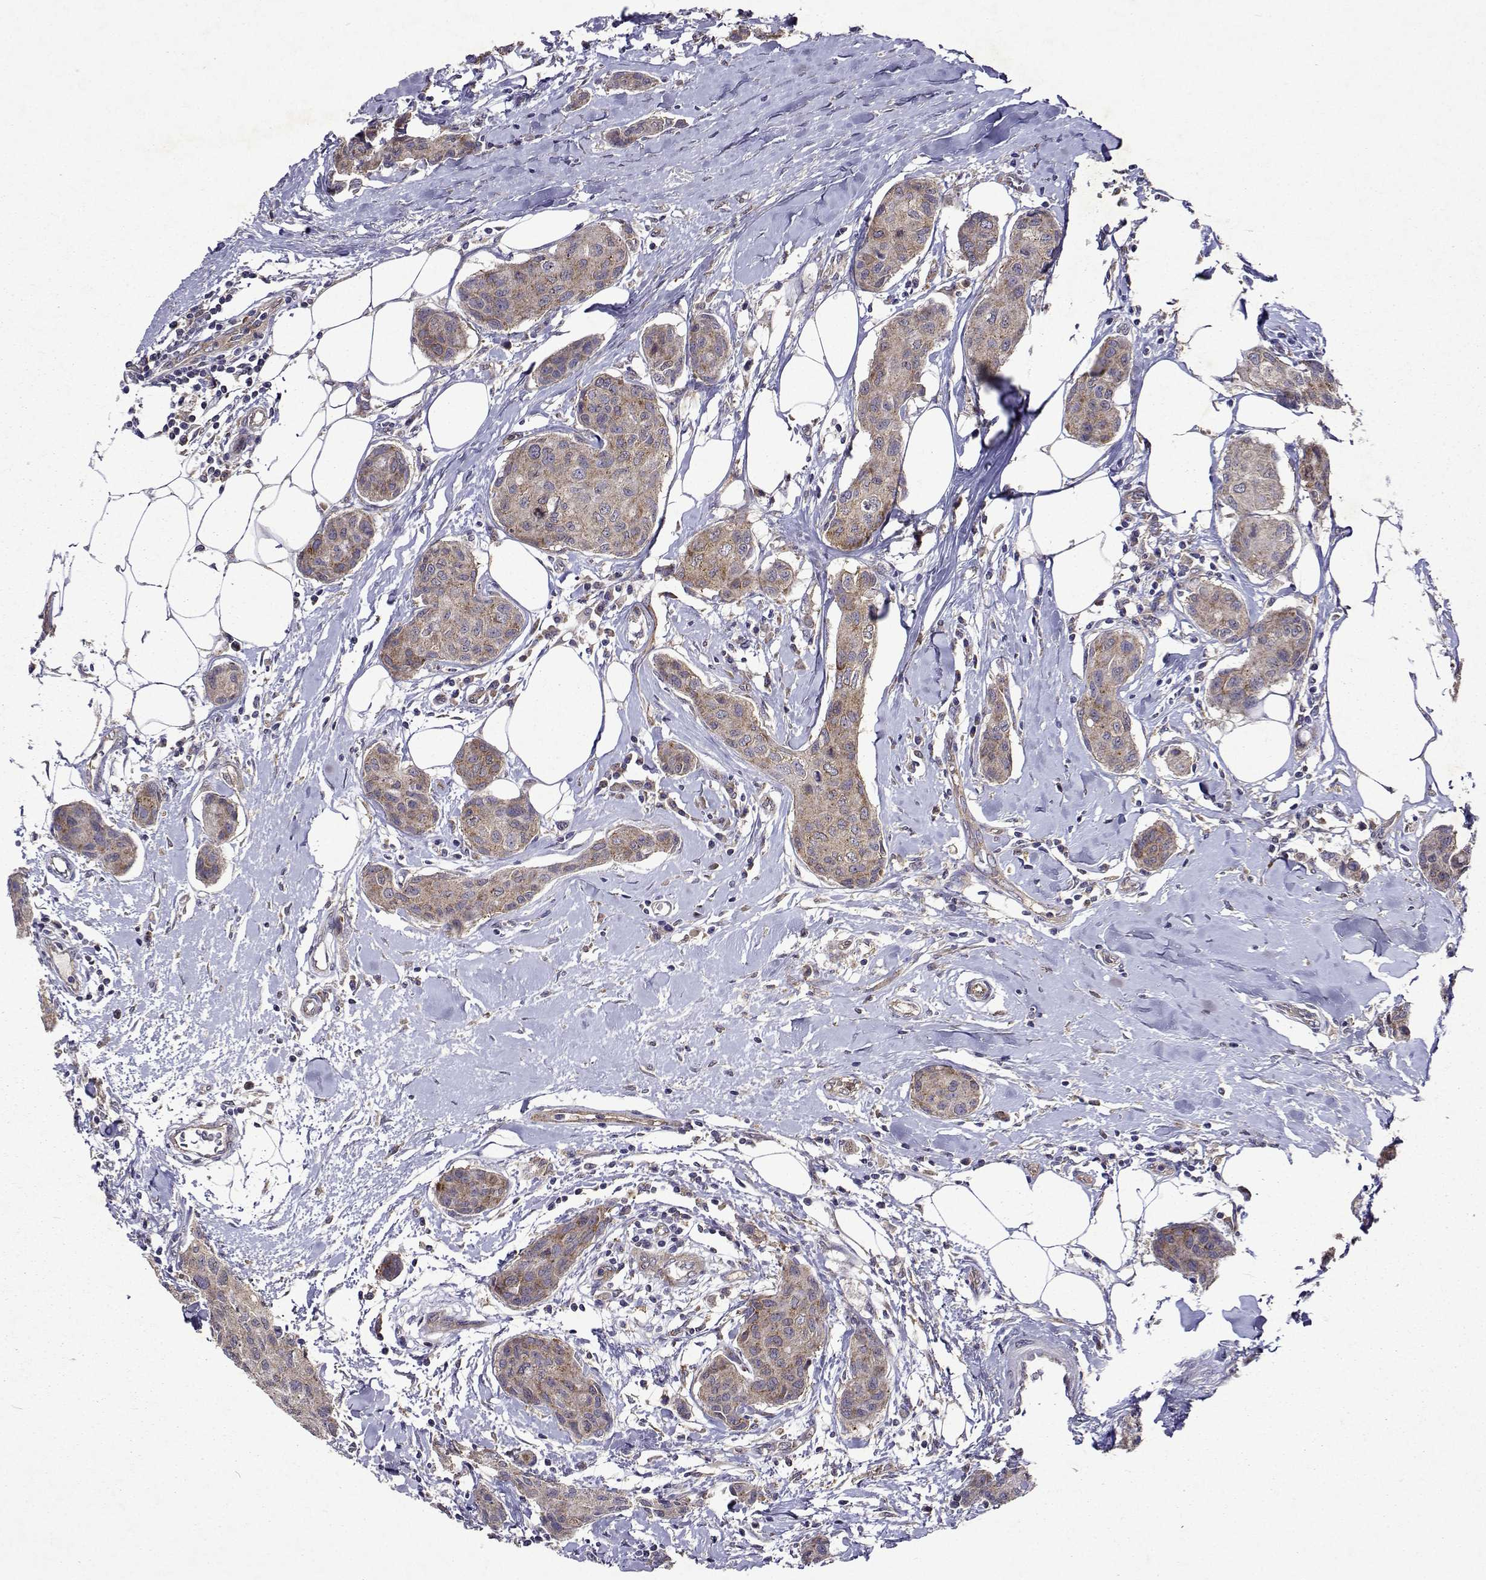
{"staining": {"intensity": "weak", "quantity": ">75%", "location": "cytoplasmic/membranous"}, "tissue": "breast cancer", "cell_type": "Tumor cells", "image_type": "cancer", "snomed": [{"axis": "morphology", "description": "Duct carcinoma"}, {"axis": "topography", "description": "Breast"}], "caption": "Immunohistochemical staining of human infiltrating ductal carcinoma (breast) demonstrates low levels of weak cytoplasmic/membranous positivity in approximately >75% of tumor cells. (DAB IHC with brightfield microscopy, high magnification).", "gene": "TARBP2", "patient": {"sex": "female", "age": 80}}